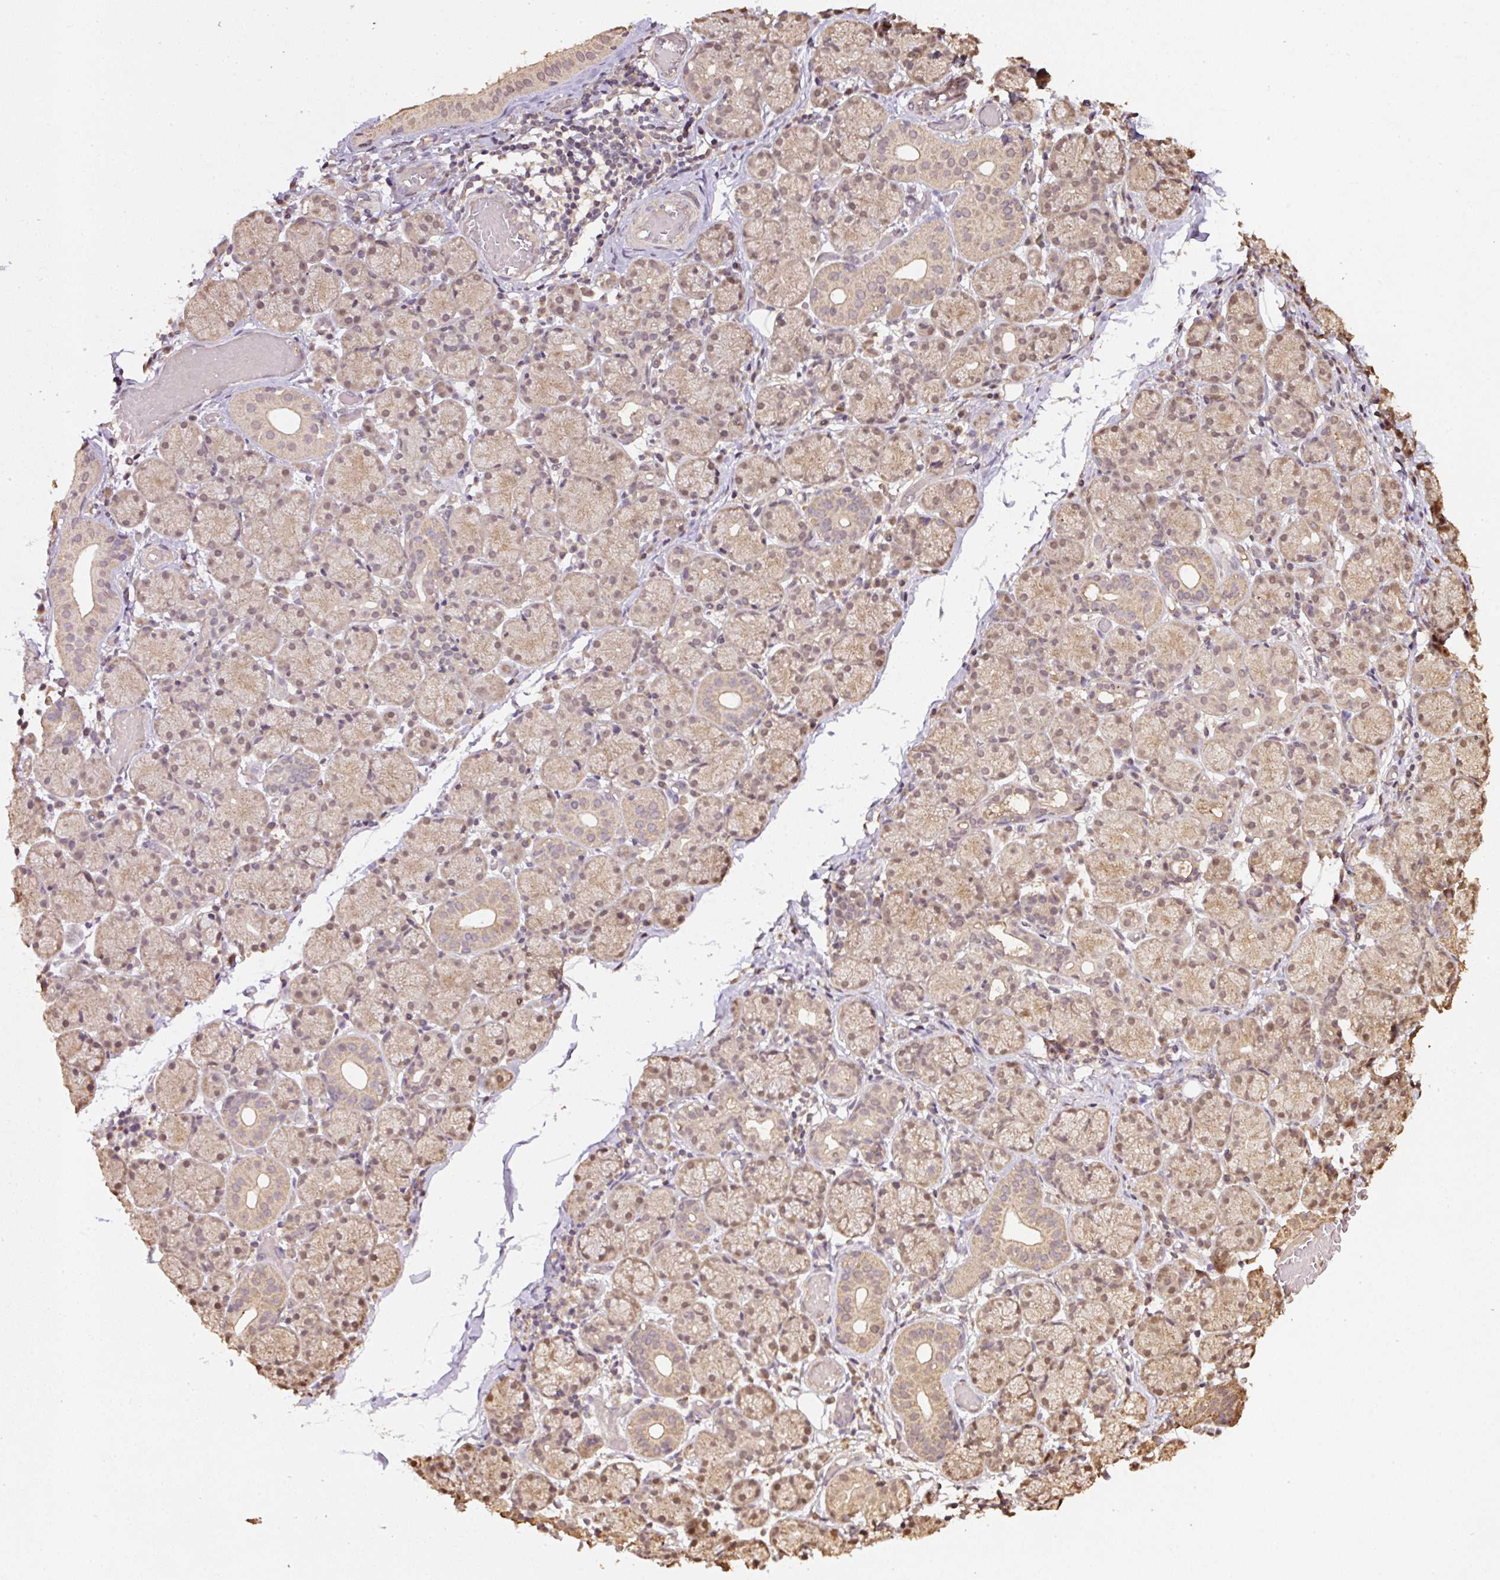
{"staining": {"intensity": "weak", "quantity": ">75%", "location": "cytoplasmic/membranous,nuclear"}, "tissue": "salivary gland", "cell_type": "Glandular cells", "image_type": "normal", "snomed": [{"axis": "morphology", "description": "Normal tissue, NOS"}, {"axis": "topography", "description": "Salivary gland"}], "caption": "DAB immunohistochemical staining of normal salivary gland reveals weak cytoplasmic/membranous,nuclear protein expression in about >75% of glandular cells.", "gene": "TMEM170B", "patient": {"sex": "female", "age": 24}}